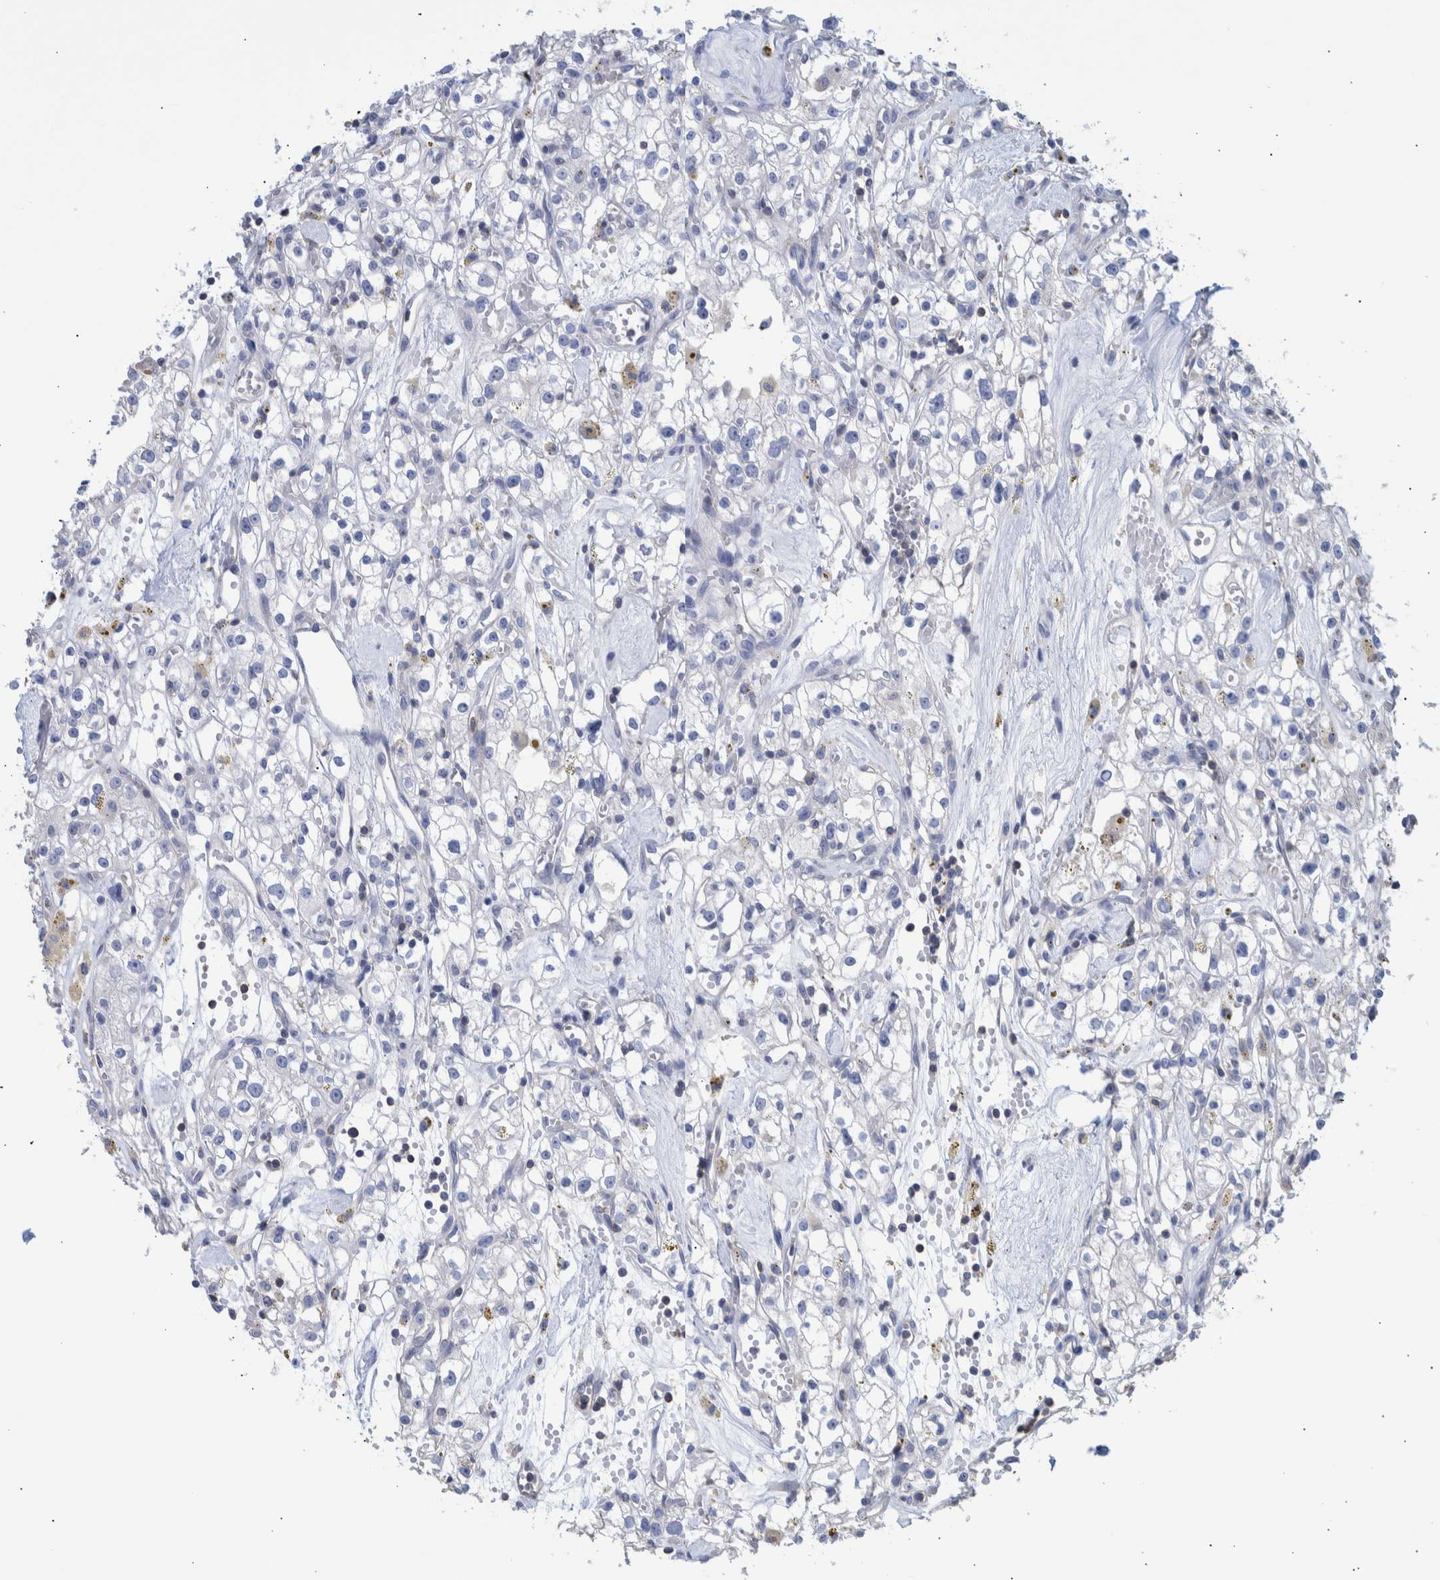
{"staining": {"intensity": "negative", "quantity": "none", "location": "none"}, "tissue": "renal cancer", "cell_type": "Tumor cells", "image_type": "cancer", "snomed": [{"axis": "morphology", "description": "Adenocarcinoma, NOS"}, {"axis": "topography", "description": "Kidney"}], "caption": "Adenocarcinoma (renal) stained for a protein using immunohistochemistry exhibits no positivity tumor cells.", "gene": "PPP3CC", "patient": {"sex": "male", "age": 56}}